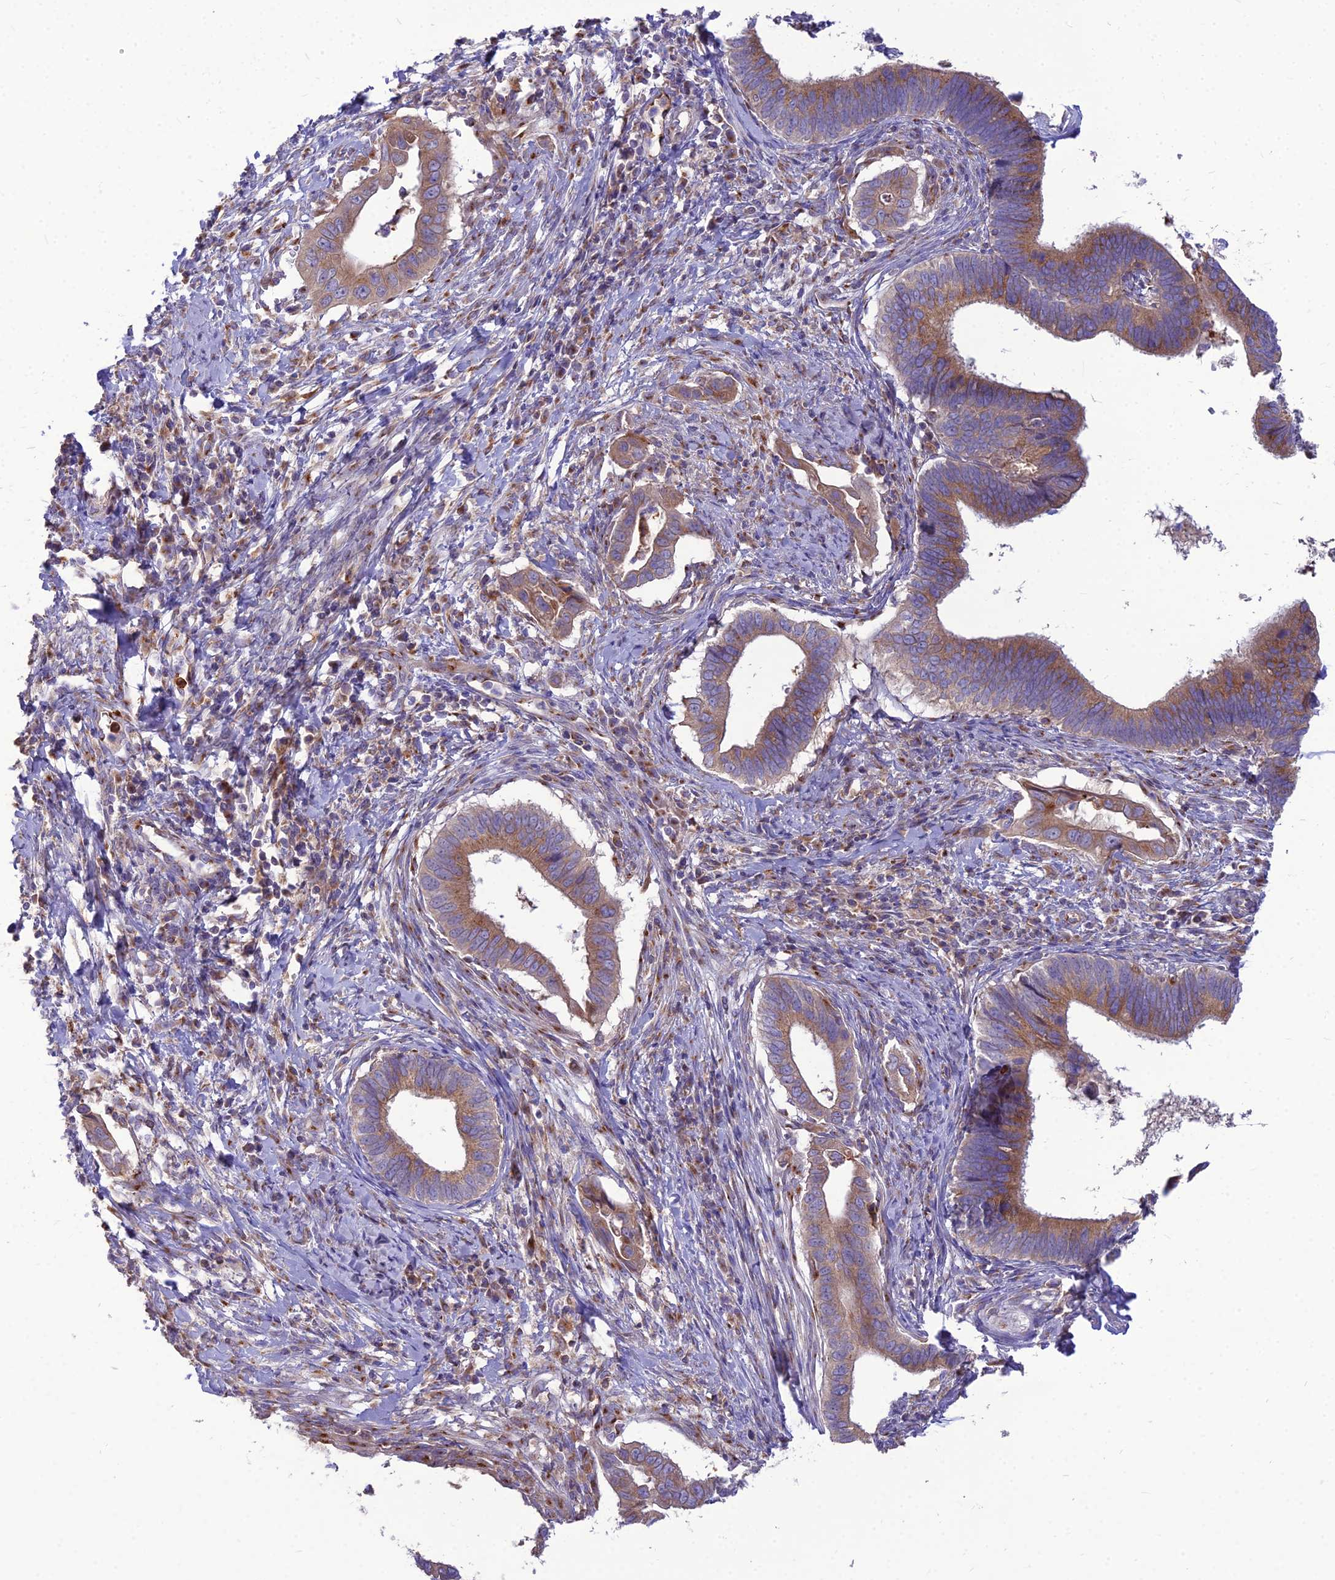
{"staining": {"intensity": "moderate", "quantity": ">75%", "location": "cytoplasmic/membranous"}, "tissue": "cervical cancer", "cell_type": "Tumor cells", "image_type": "cancer", "snomed": [{"axis": "morphology", "description": "Adenocarcinoma, NOS"}, {"axis": "topography", "description": "Cervix"}], "caption": "Adenocarcinoma (cervical) stained for a protein exhibits moderate cytoplasmic/membranous positivity in tumor cells.", "gene": "SPRYD7", "patient": {"sex": "female", "age": 42}}